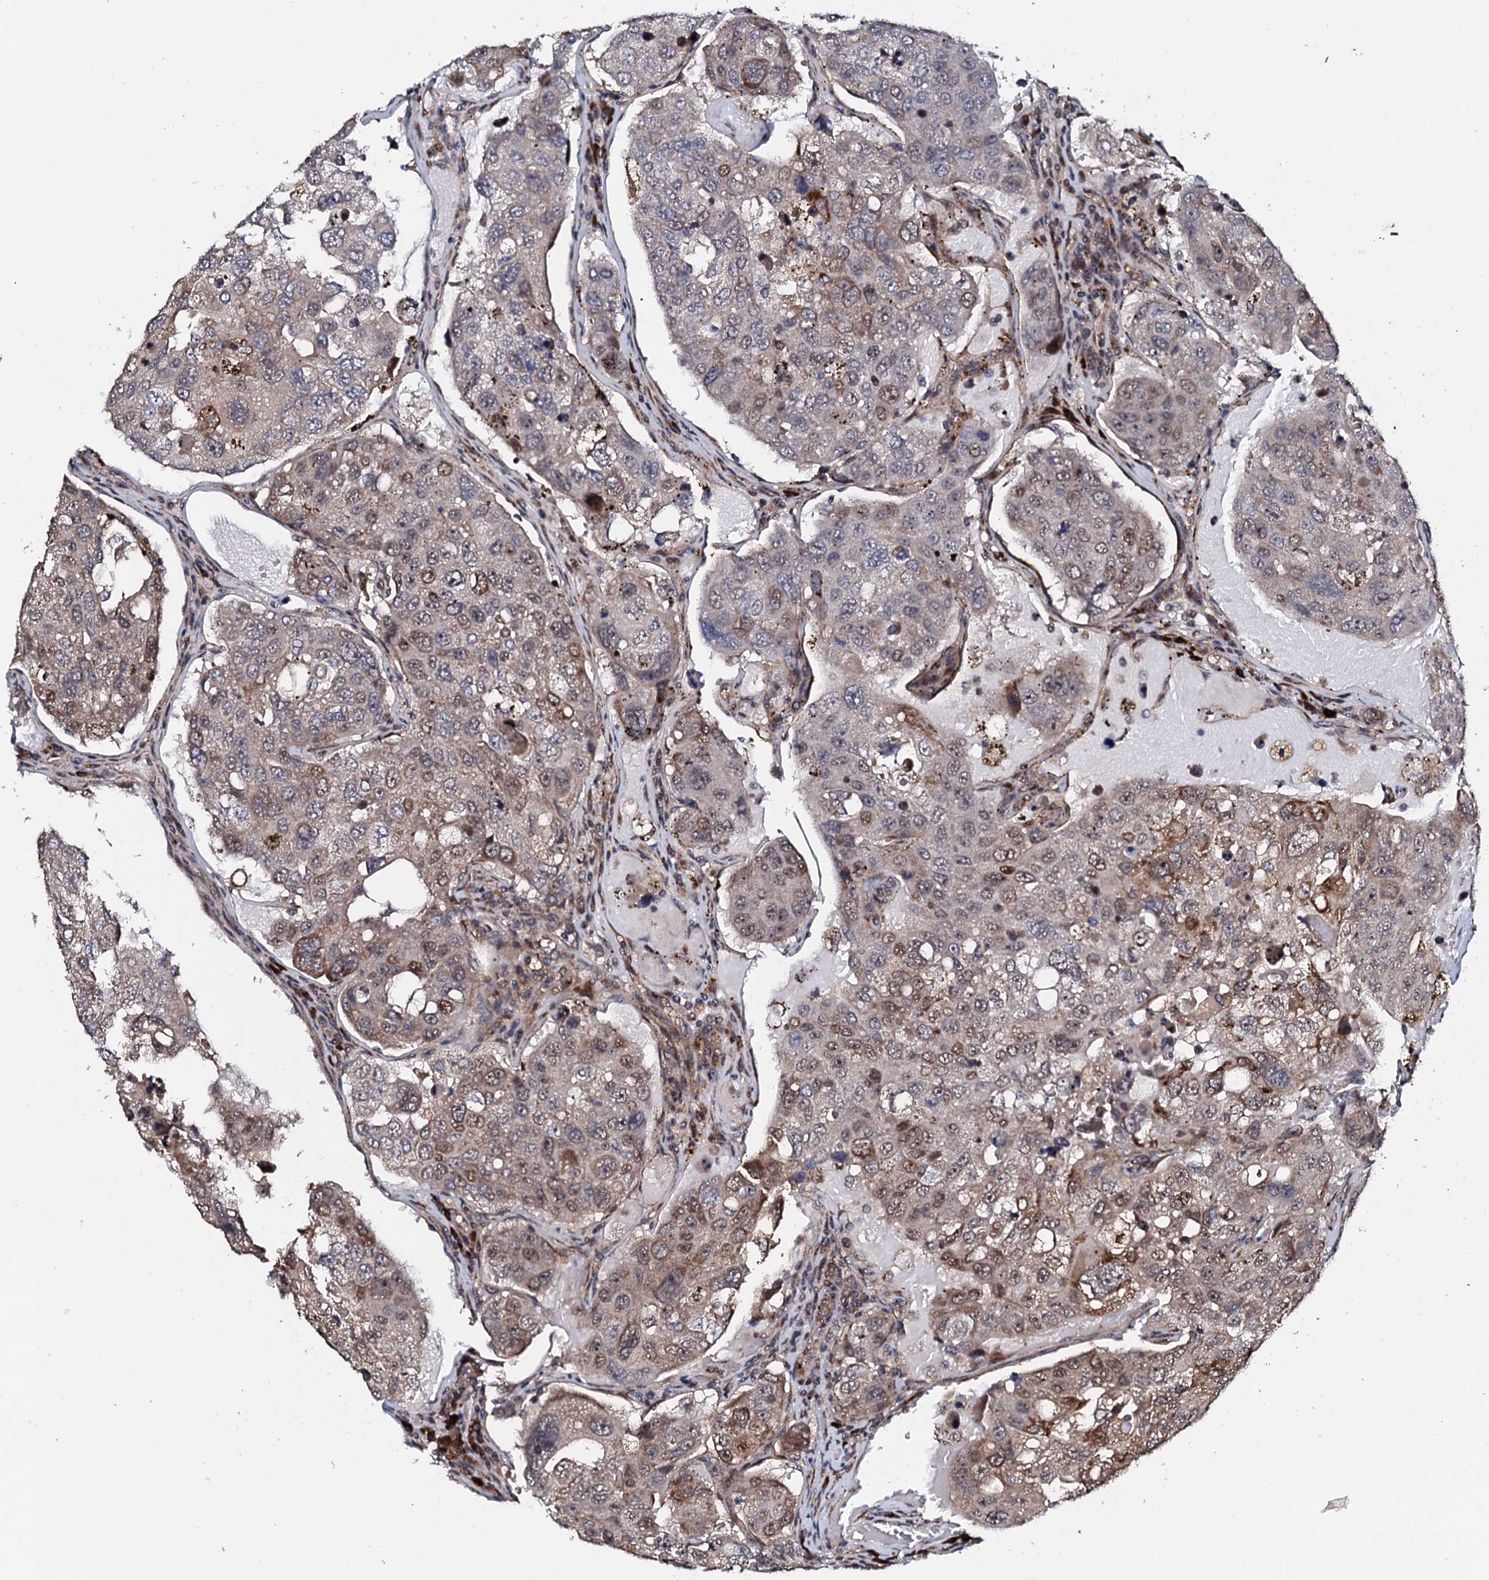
{"staining": {"intensity": "weak", "quantity": "<25%", "location": "nuclear"}, "tissue": "urothelial cancer", "cell_type": "Tumor cells", "image_type": "cancer", "snomed": [{"axis": "morphology", "description": "Urothelial carcinoma, High grade"}, {"axis": "topography", "description": "Lymph node"}, {"axis": "topography", "description": "Urinary bladder"}], "caption": "Immunohistochemistry image of neoplastic tissue: urothelial carcinoma (high-grade) stained with DAB (3,3'-diaminobenzidine) reveals no significant protein staining in tumor cells.", "gene": "FAM111A", "patient": {"sex": "male", "age": 51}}